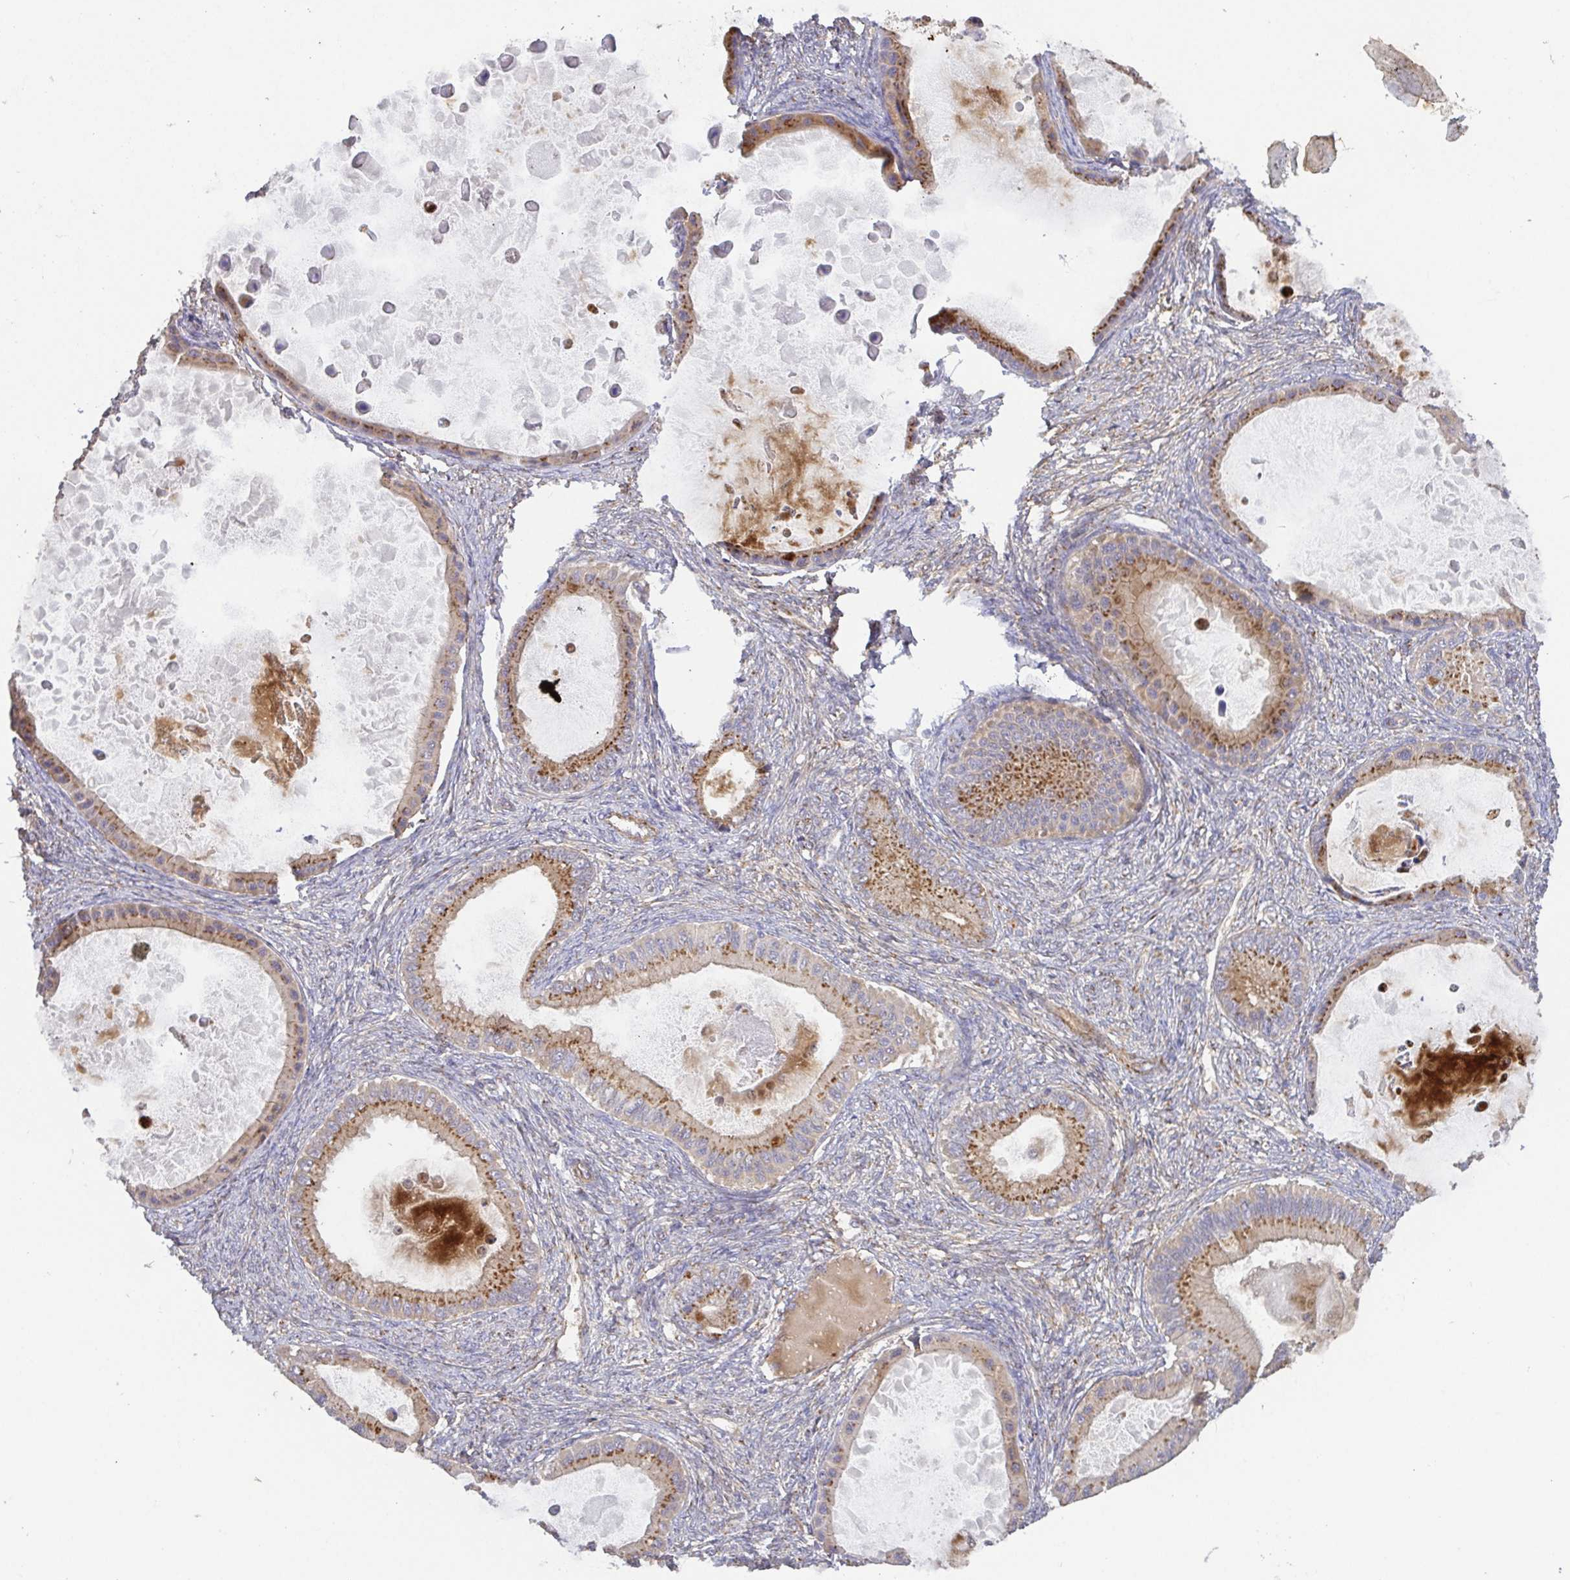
{"staining": {"intensity": "moderate", "quantity": ">75%", "location": "cytoplasmic/membranous"}, "tissue": "ovarian cancer", "cell_type": "Tumor cells", "image_type": "cancer", "snomed": [{"axis": "morphology", "description": "Cystadenocarcinoma, mucinous, NOS"}, {"axis": "topography", "description": "Ovary"}], "caption": "IHC histopathology image of neoplastic tissue: mucinous cystadenocarcinoma (ovarian) stained using immunohistochemistry displays medium levels of moderate protein expression localized specifically in the cytoplasmic/membranous of tumor cells, appearing as a cytoplasmic/membranous brown color.", "gene": "TM9SF4", "patient": {"sex": "female", "age": 64}}